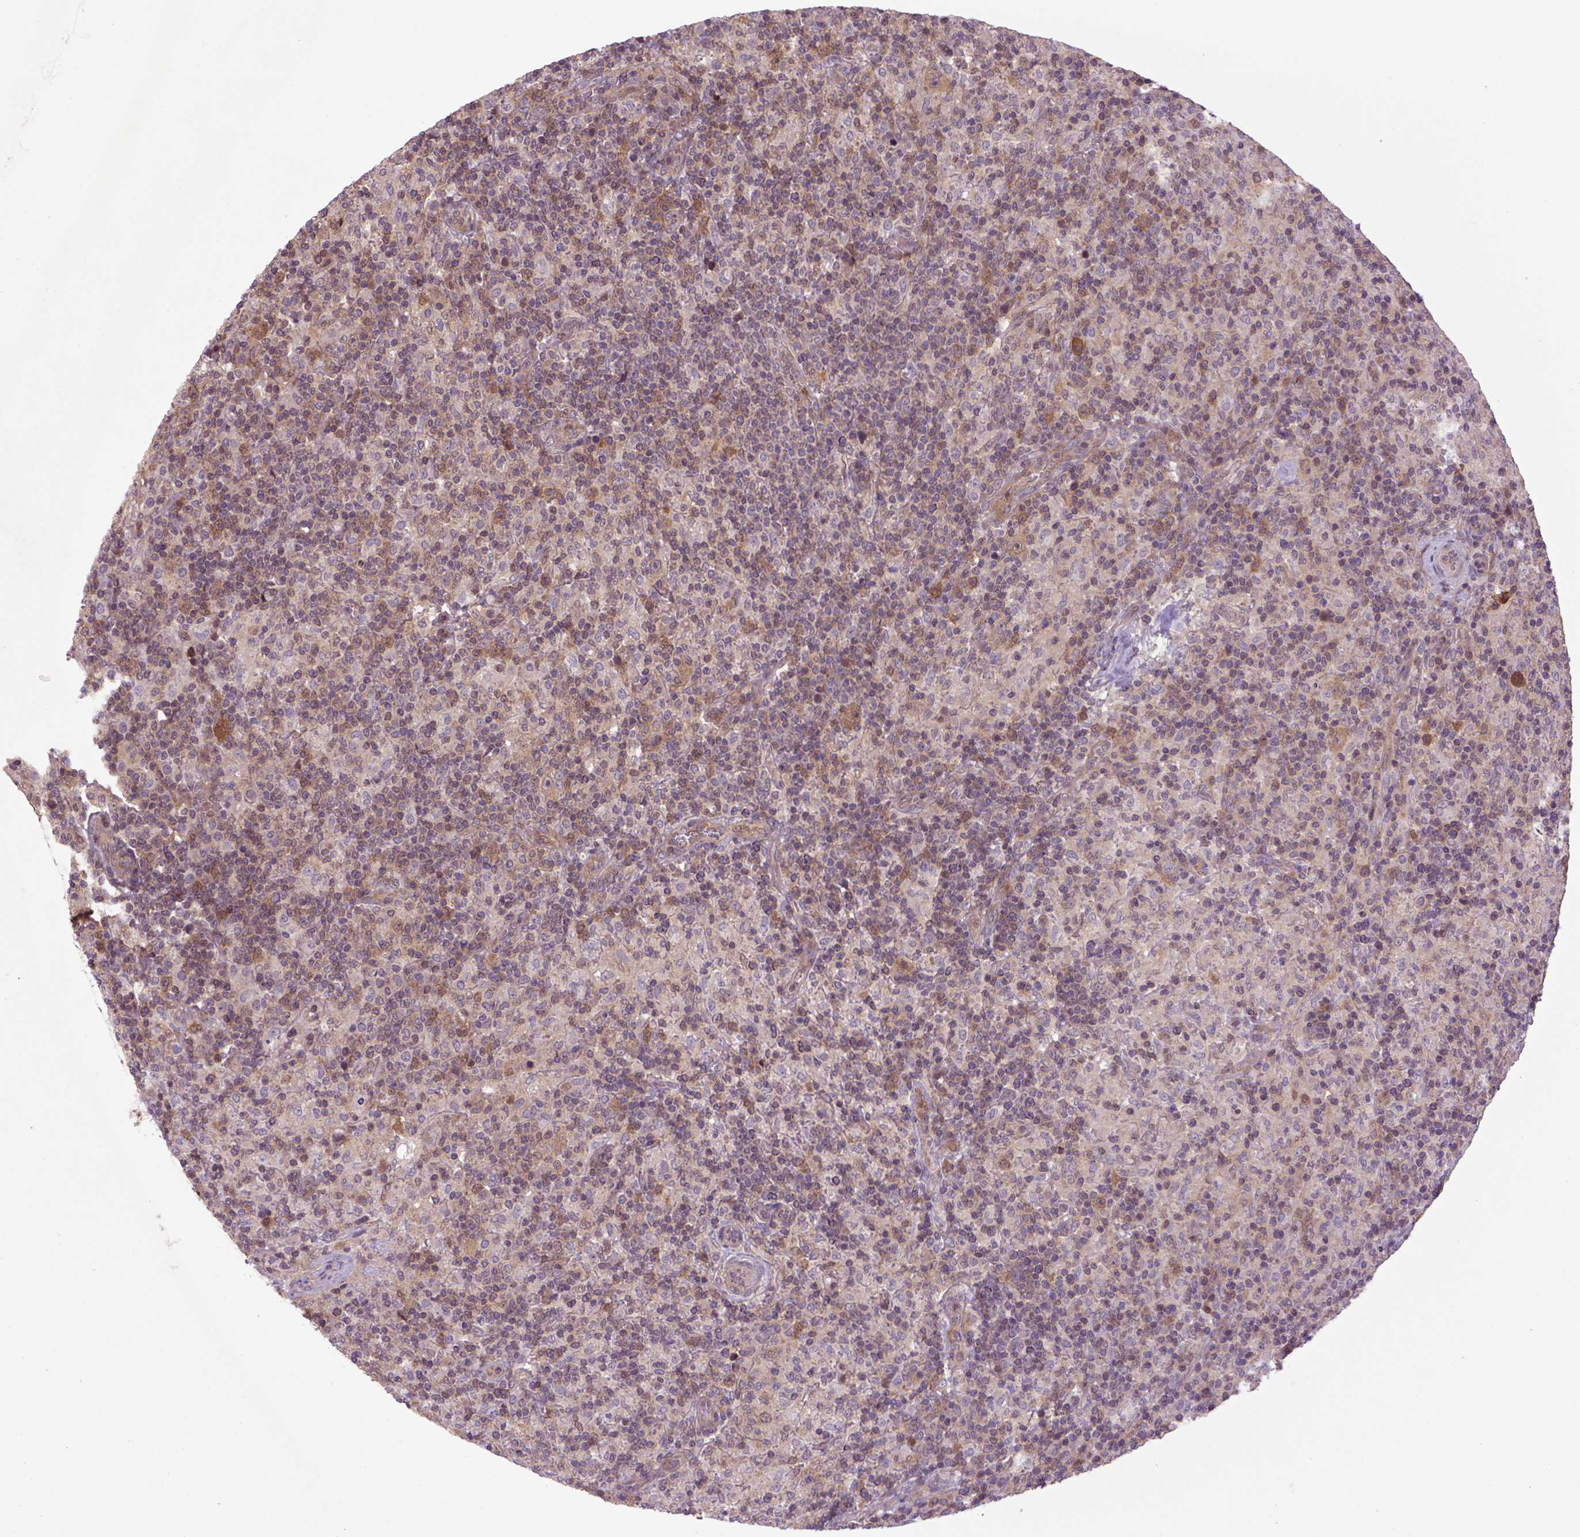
{"staining": {"intensity": "weak", "quantity": ">75%", "location": "cytoplasmic/membranous"}, "tissue": "lymphoma", "cell_type": "Tumor cells", "image_type": "cancer", "snomed": [{"axis": "morphology", "description": "Hodgkin's disease, NOS"}, {"axis": "topography", "description": "Lymph node"}], "caption": "This photomicrograph displays IHC staining of Hodgkin's disease, with low weak cytoplasmic/membranous expression in approximately >75% of tumor cells.", "gene": "HSPBP1", "patient": {"sex": "male", "age": 70}}